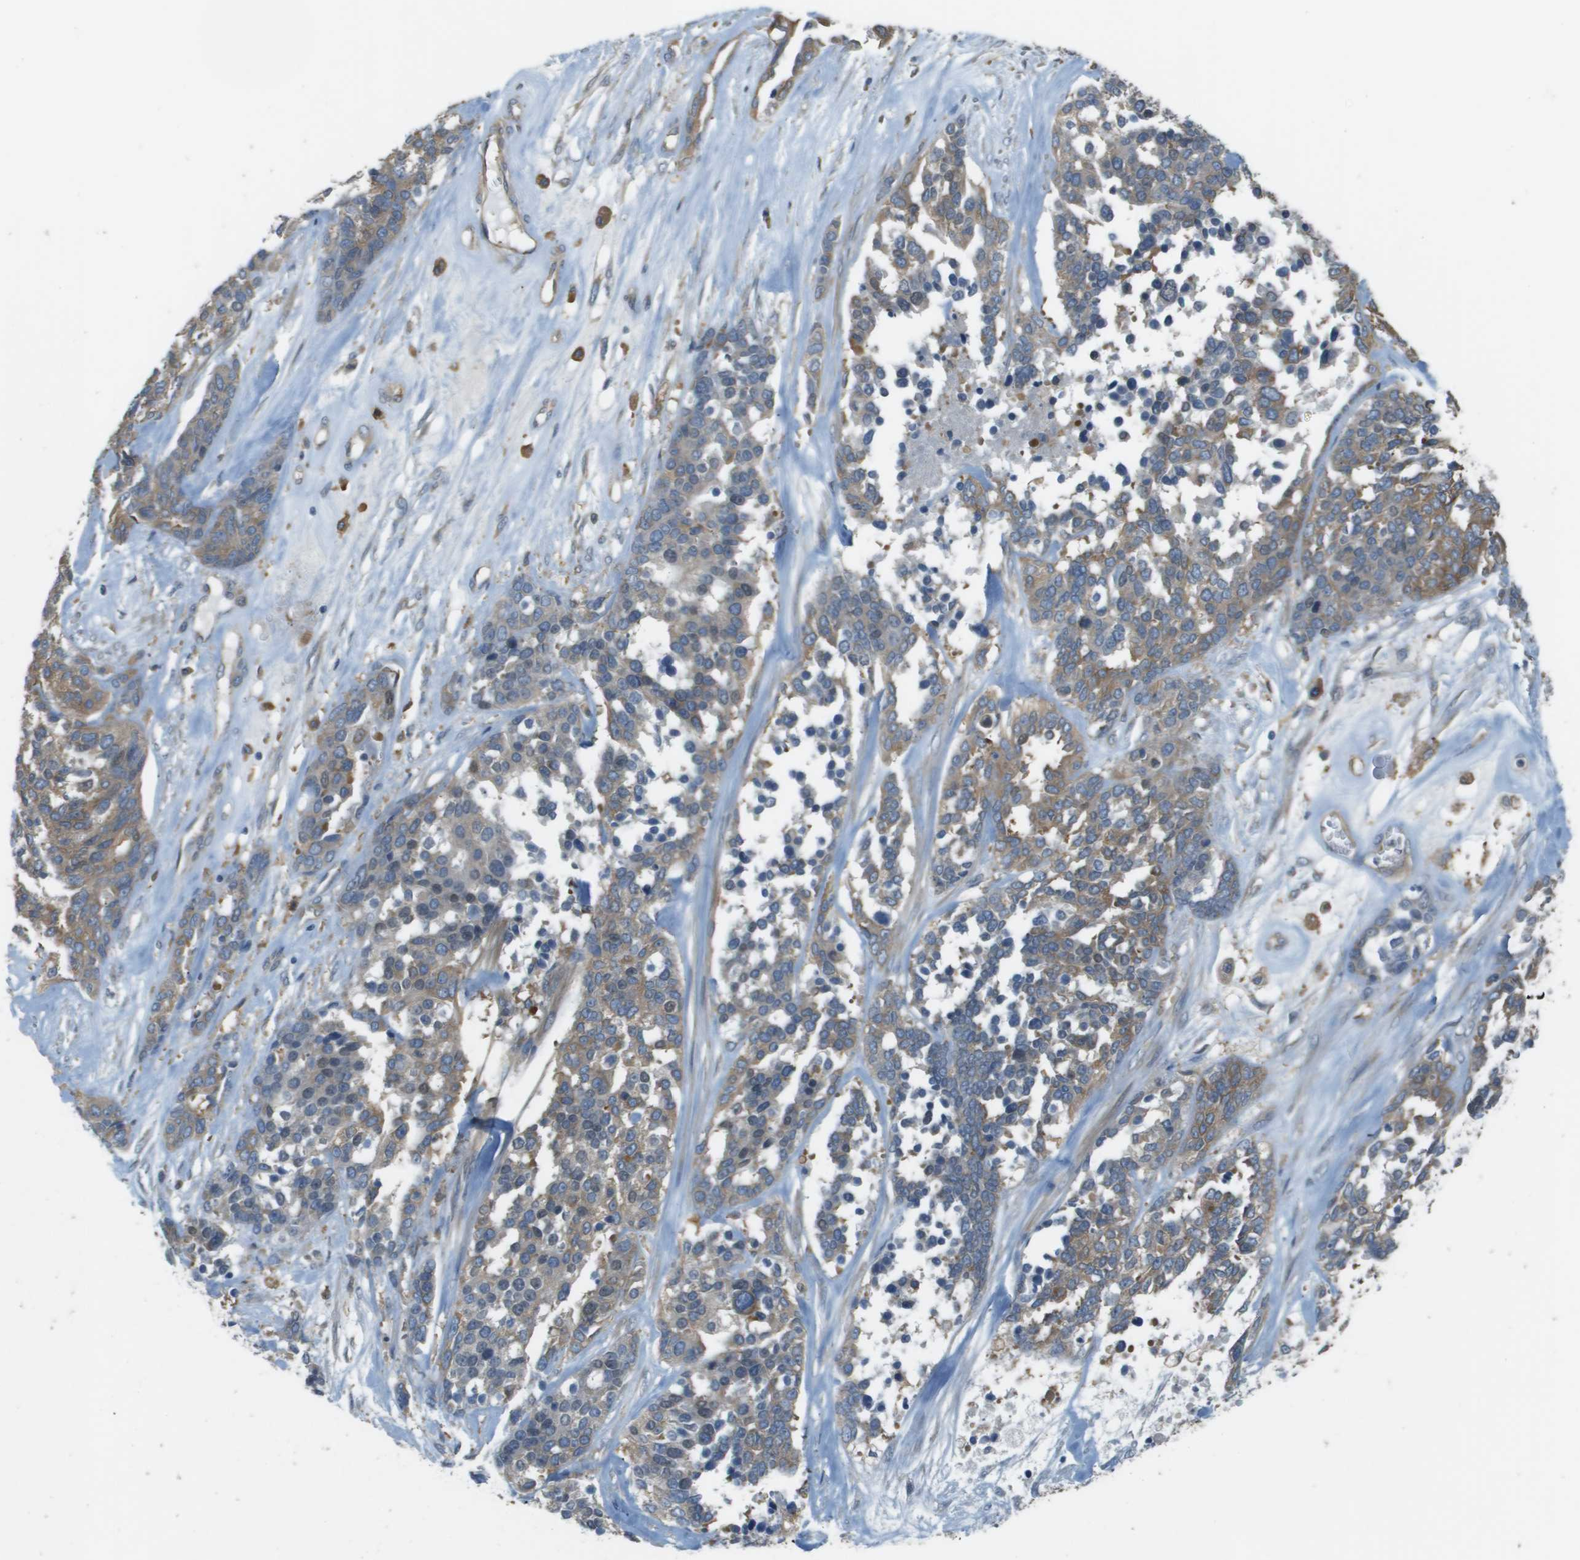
{"staining": {"intensity": "moderate", "quantity": ">75%", "location": "cytoplasmic/membranous"}, "tissue": "ovarian cancer", "cell_type": "Tumor cells", "image_type": "cancer", "snomed": [{"axis": "morphology", "description": "Cystadenocarcinoma, serous, NOS"}, {"axis": "topography", "description": "Ovary"}], "caption": "The immunohistochemical stain highlights moderate cytoplasmic/membranous positivity in tumor cells of serous cystadenocarcinoma (ovarian) tissue.", "gene": "CORO1B", "patient": {"sex": "female", "age": 44}}